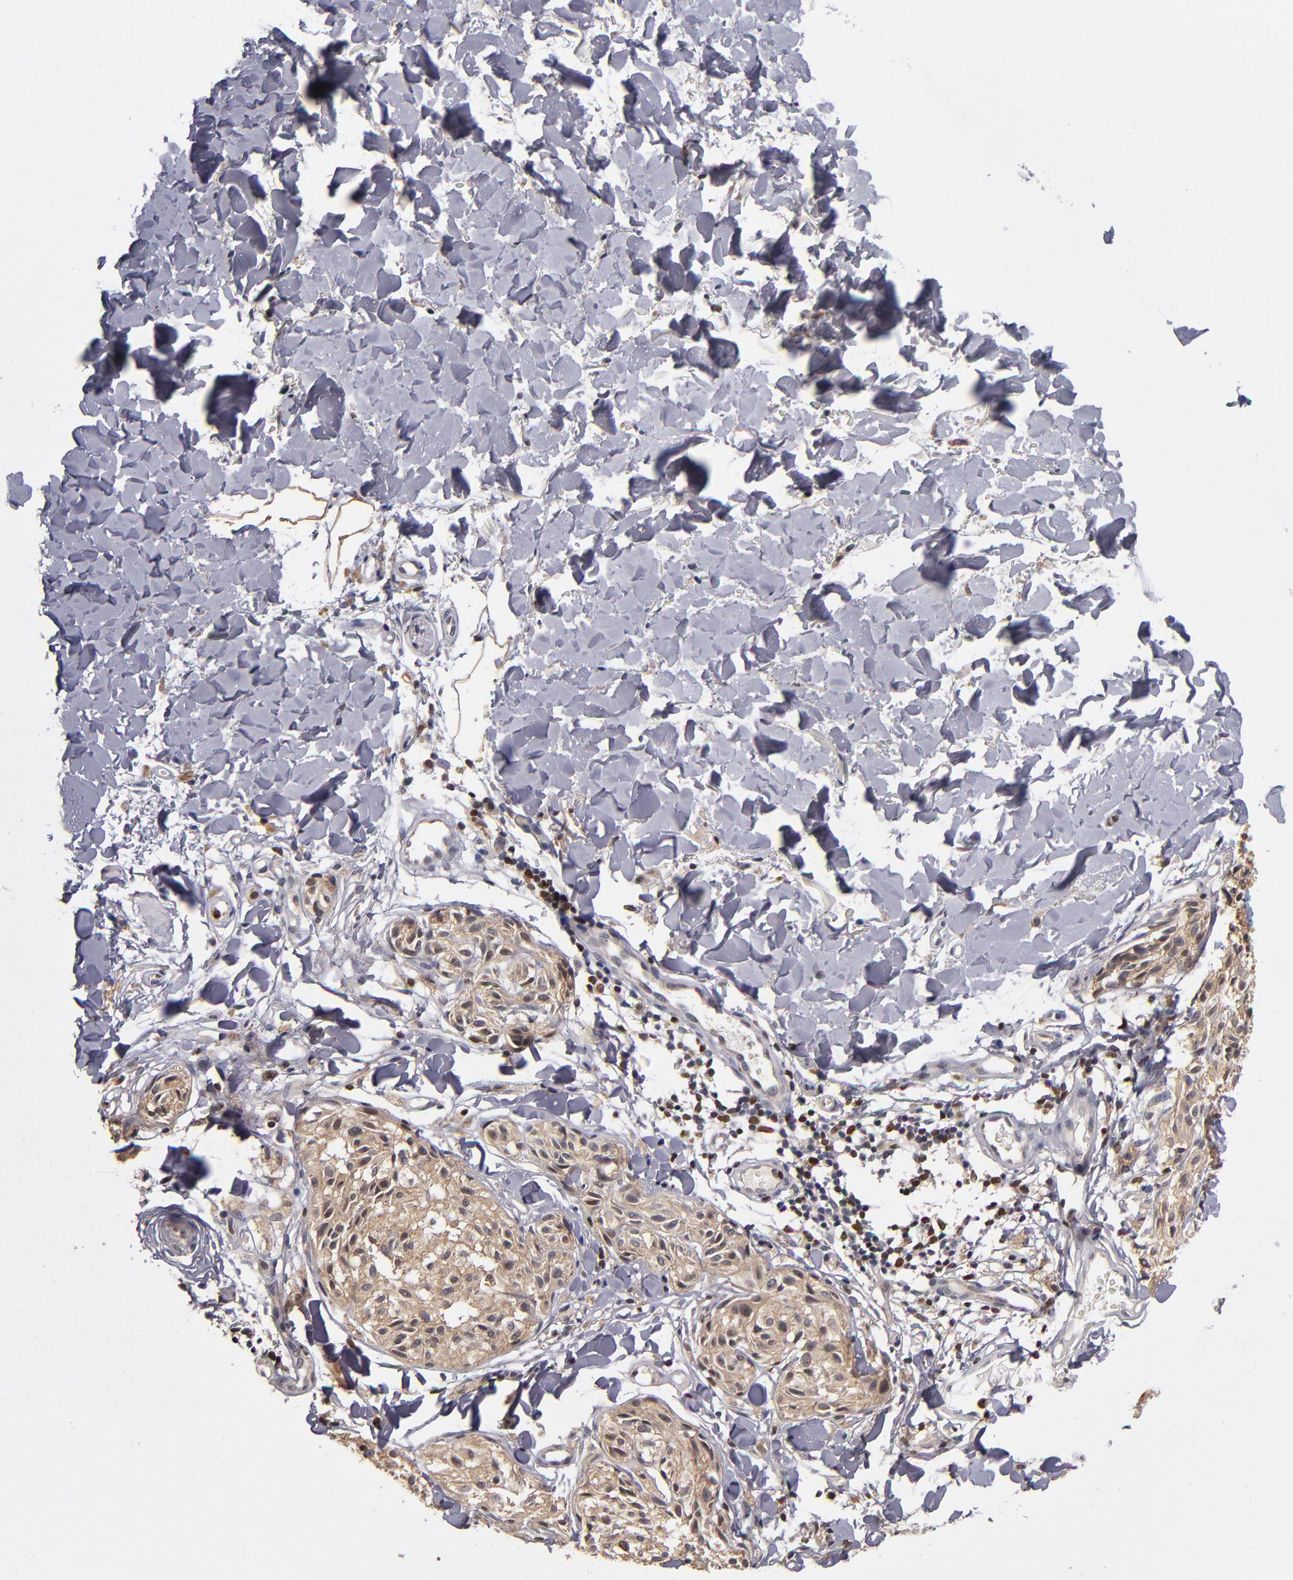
{"staining": {"intensity": "weak", "quantity": ">75%", "location": "cytoplasmic/membranous"}, "tissue": "melanoma", "cell_type": "Tumor cells", "image_type": "cancer", "snomed": [{"axis": "morphology", "description": "Malignant melanoma, Metastatic site"}, {"axis": "topography", "description": "Skin"}], "caption": "Melanoma stained with DAB (3,3'-diaminobenzidine) immunohistochemistry (IHC) displays low levels of weak cytoplasmic/membranous expression in approximately >75% of tumor cells.", "gene": "KDM6A", "patient": {"sex": "female", "age": 66}}